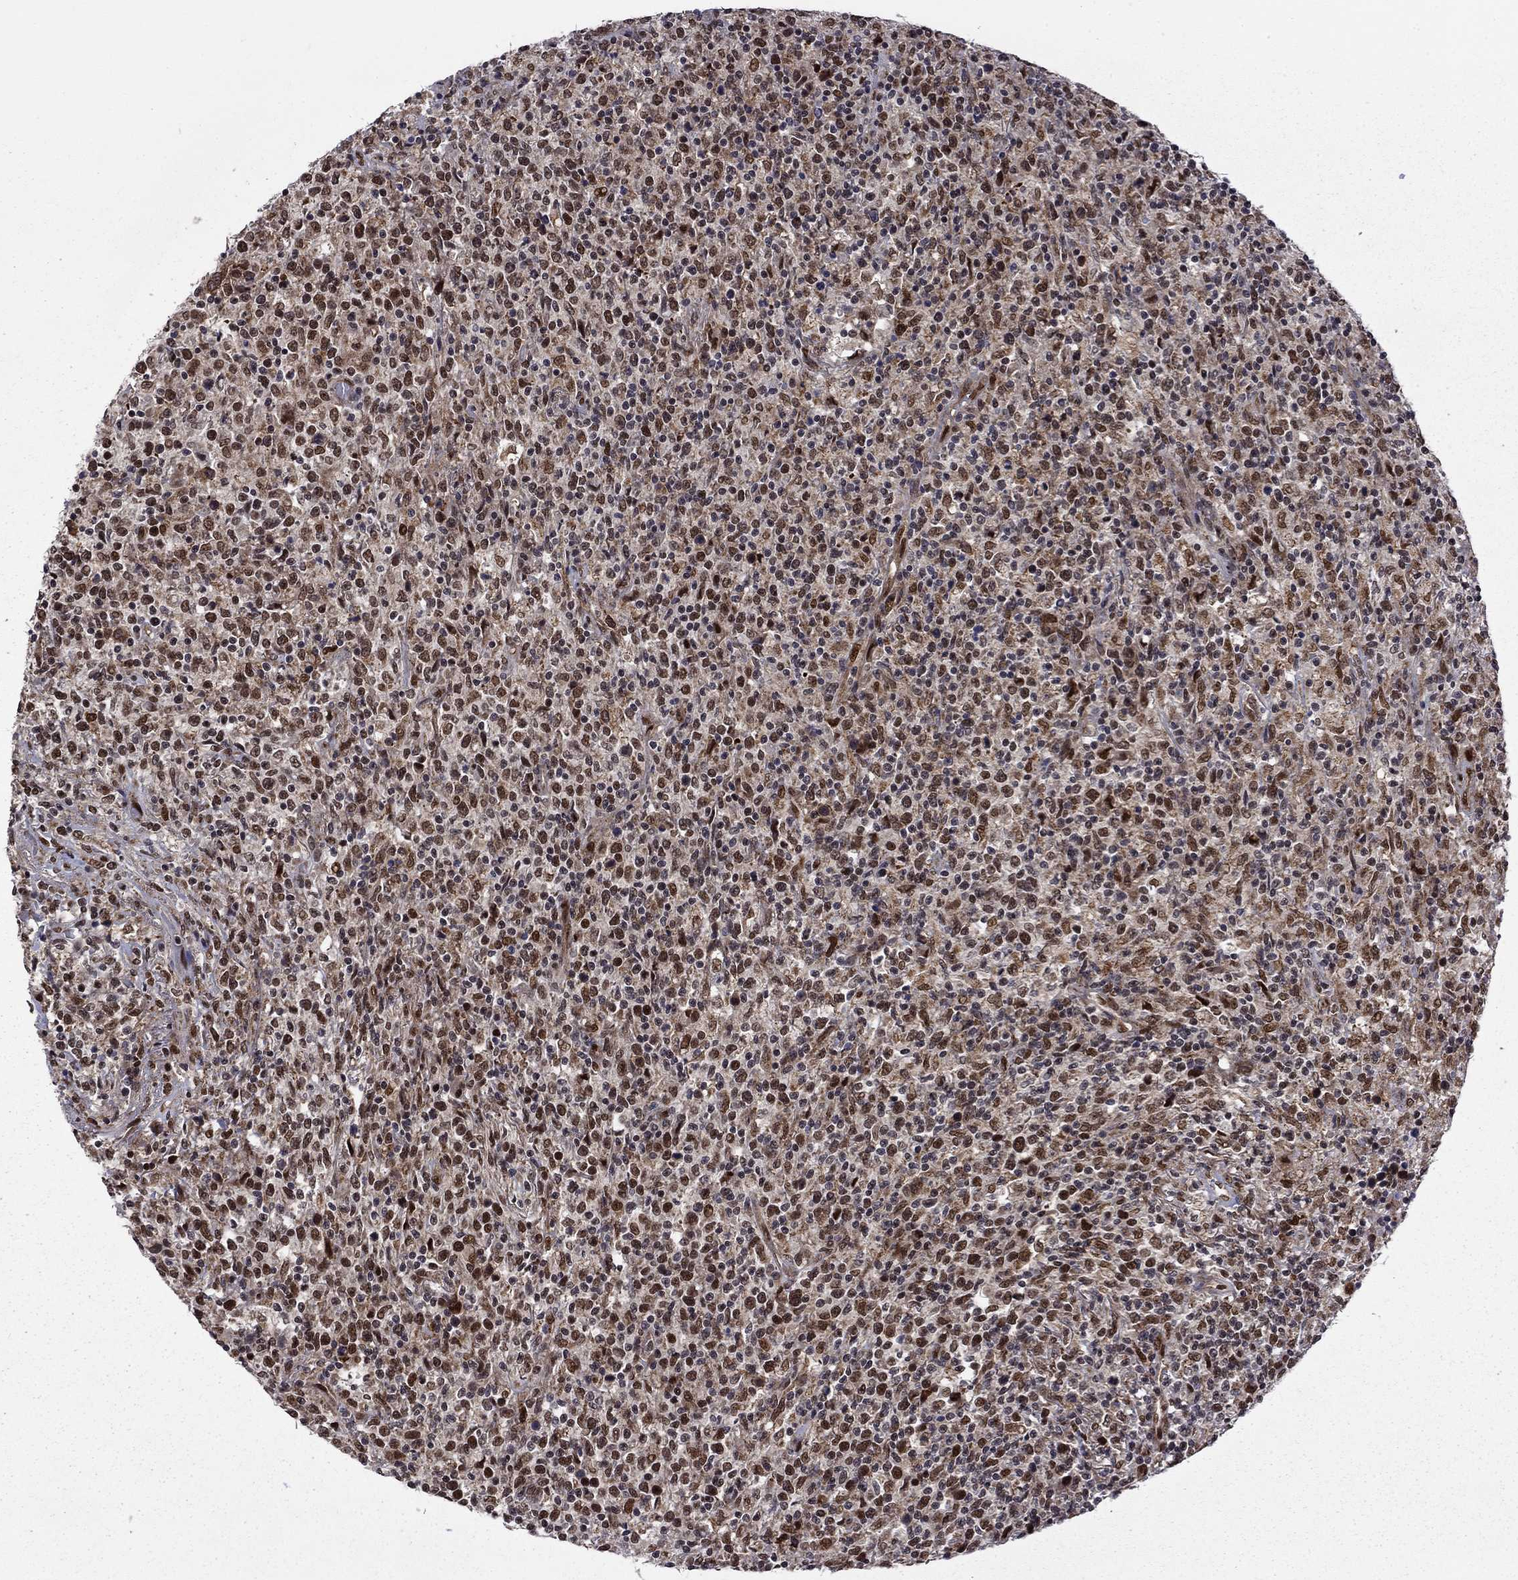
{"staining": {"intensity": "strong", "quantity": "<25%", "location": "nuclear"}, "tissue": "lymphoma", "cell_type": "Tumor cells", "image_type": "cancer", "snomed": [{"axis": "morphology", "description": "Malignant lymphoma, non-Hodgkin's type, High grade"}, {"axis": "topography", "description": "Lung"}], "caption": "IHC image of neoplastic tissue: malignant lymphoma, non-Hodgkin's type (high-grade) stained using IHC shows medium levels of strong protein expression localized specifically in the nuclear of tumor cells, appearing as a nuclear brown color.", "gene": "KPNA3", "patient": {"sex": "male", "age": 79}}